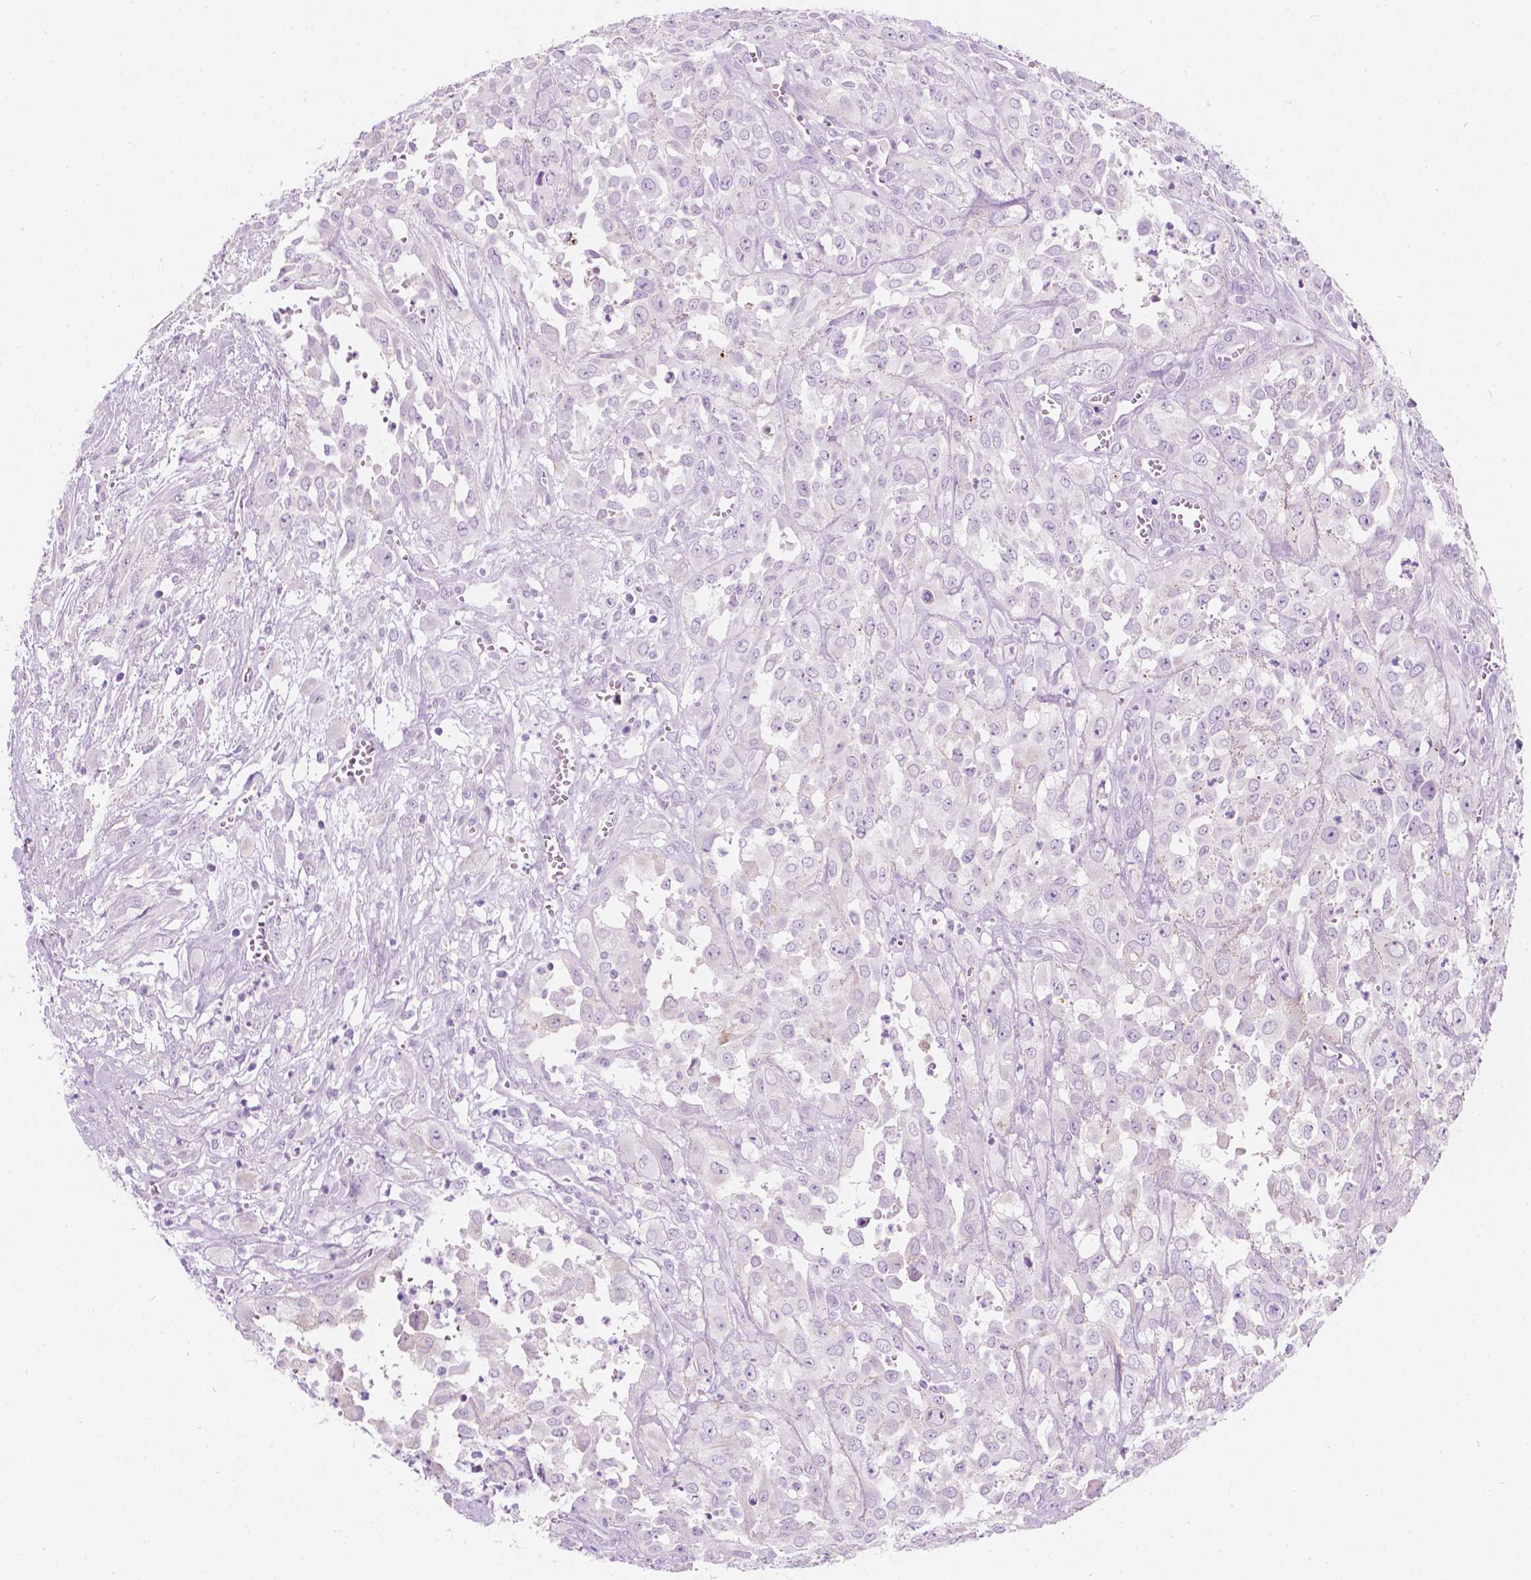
{"staining": {"intensity": "negative", "quantity": "none", "location": "none"}, "tissue": "urothelial cancer", "cell_type": "Tumor cells", "image_type": "cancer", "snomed": [{"axis": "morphology", "description": "Urothelial carcinoma, High grade"}, {"axis": "topography", "description": "Urinary bladder"}], "caption": "Tumor cells show no significant protein staining in urothelial carcinoma (high-grade).", "gene": "NOS1AP", "patient": {"sex": "male", "age": 67}}